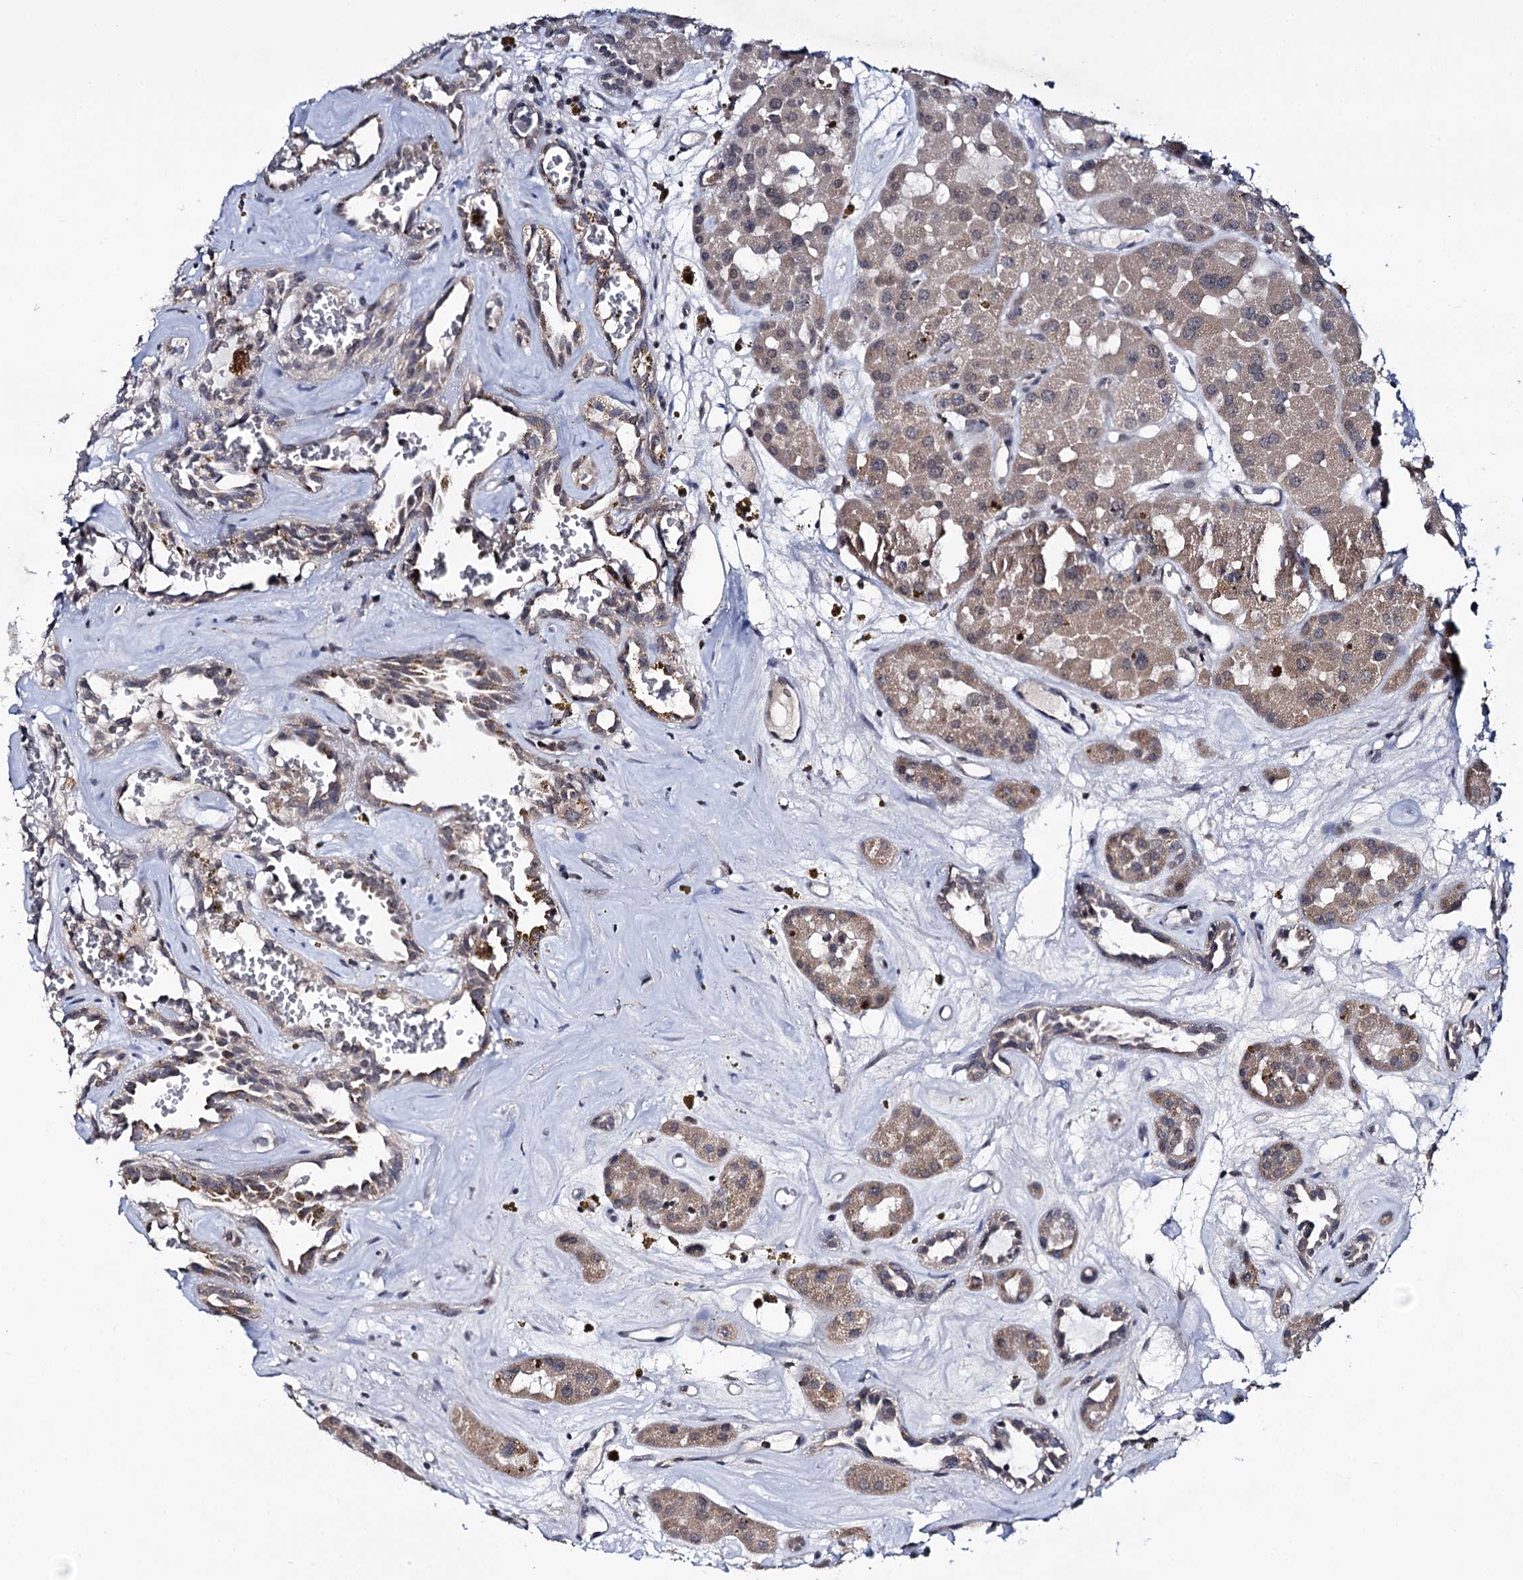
{"staining": {"intensity": "weak", "quantity": "25%-75%", "location": "cytoplasmic/membranous"}, "tissue": "renal cancer", "cell_type": "Tumor cells", "image_type": "cancer", "snomed": [{"axis": "morphology", "description": "Carcinoma, NOS"}, {"axis": "topography", "description": "Kidney"}], "caption": "DAB immunohistochemical staining of renal cancer exhibits weak cytoplasmic/membranous protein positivity in about 25%-75% of tumor cells.", "gene": "SMCHD1", "patient": {"sex": "female", "age": 75}}